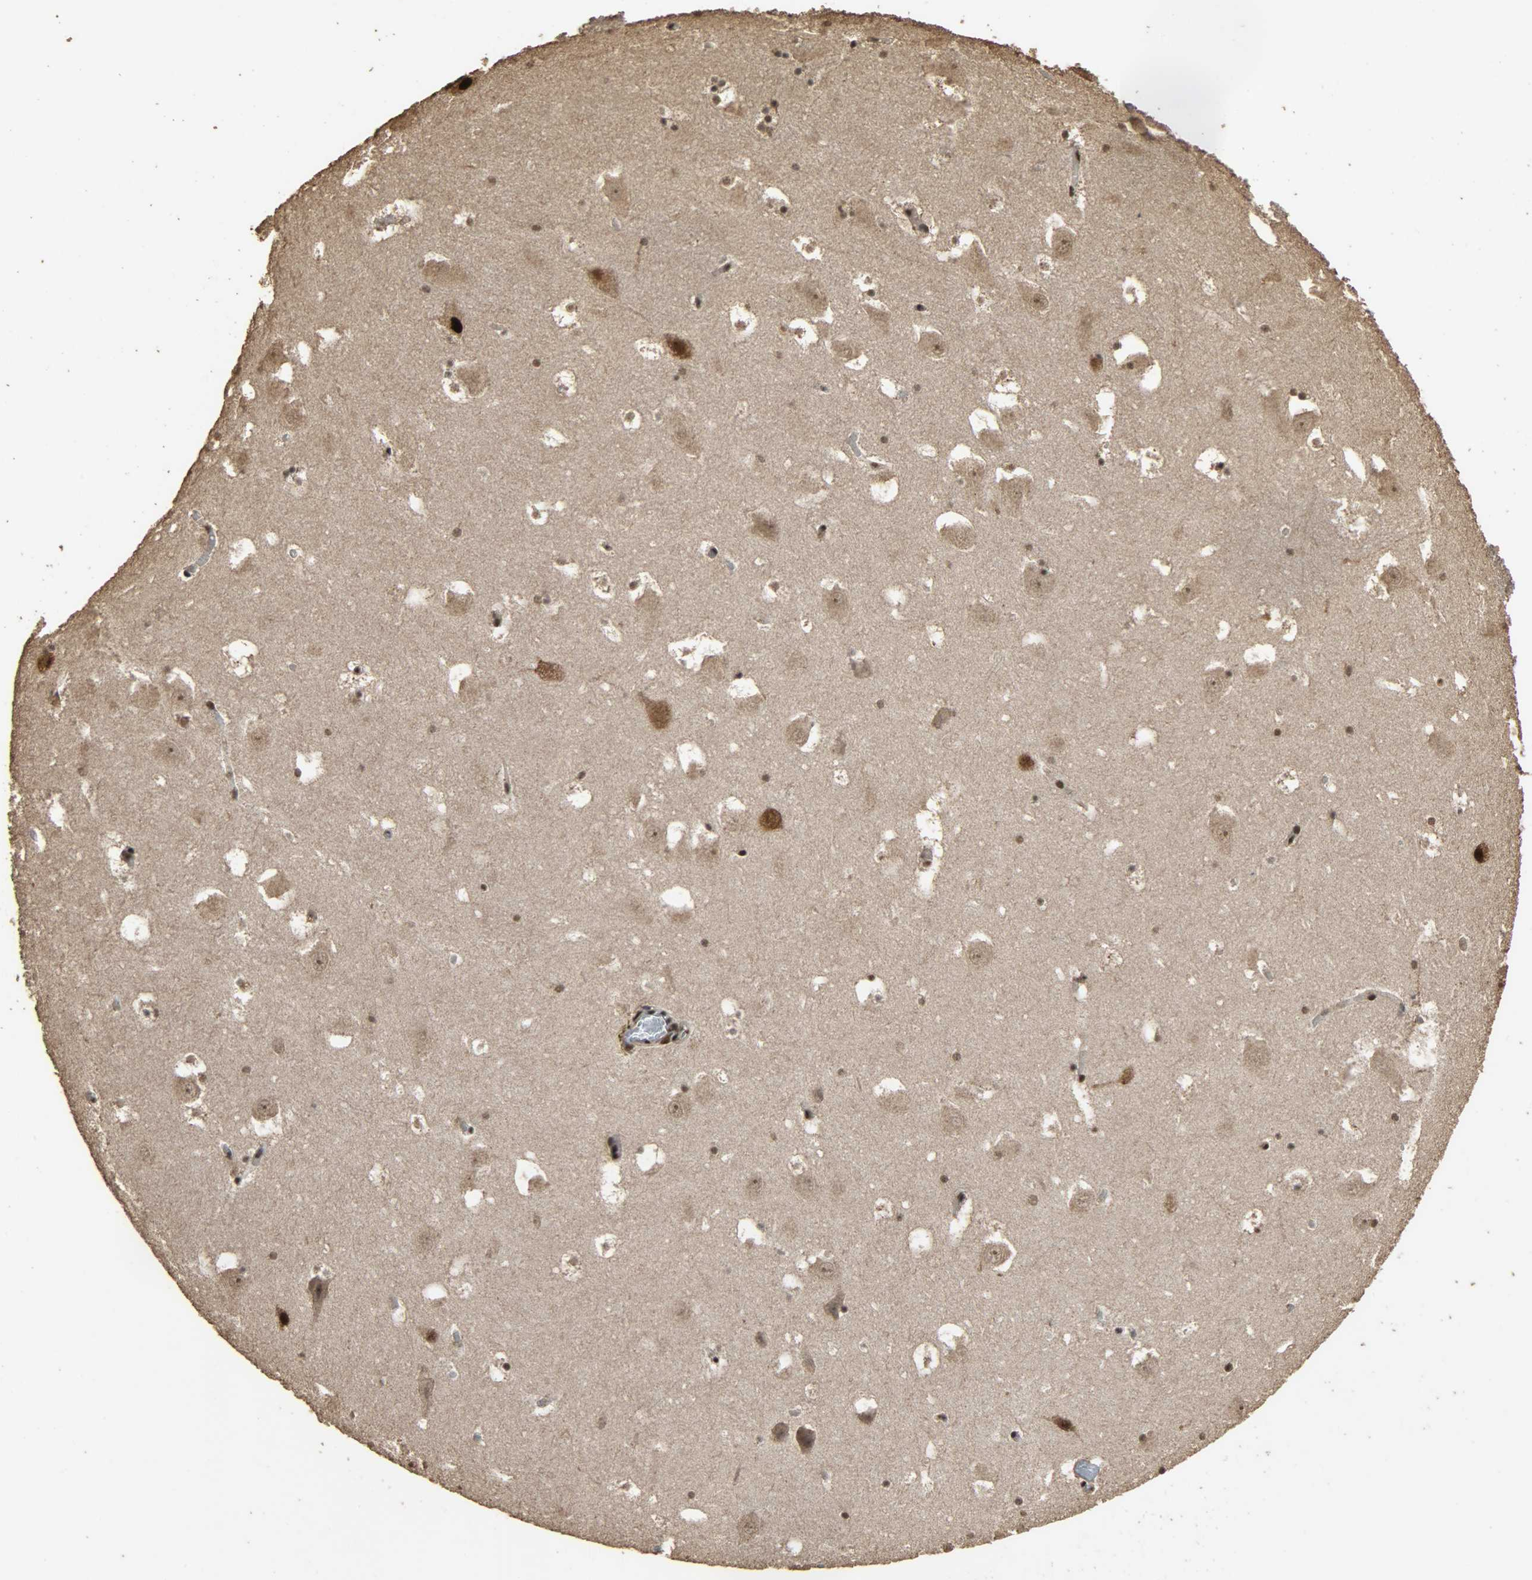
{"staining": {"intensity": "strong", "quantity": ">75%", "location": "nuclear"}, "tissue": "hippocampus", "cell_type": "Glial cells", "image_type": "normal", "snomed": [{"axis": "morphology", "description": "Normal tissue, NOS"}, {"axis": "topography", "description": "Hippocampus"}], "caption": "Strong nuclear expression for a protein is present in approximately >75% of glial cells of normal hippocampus using immunohistochemistry (IHC).", "gene": "CCNT2", "patient": {"sex": "male", "age": 45}}